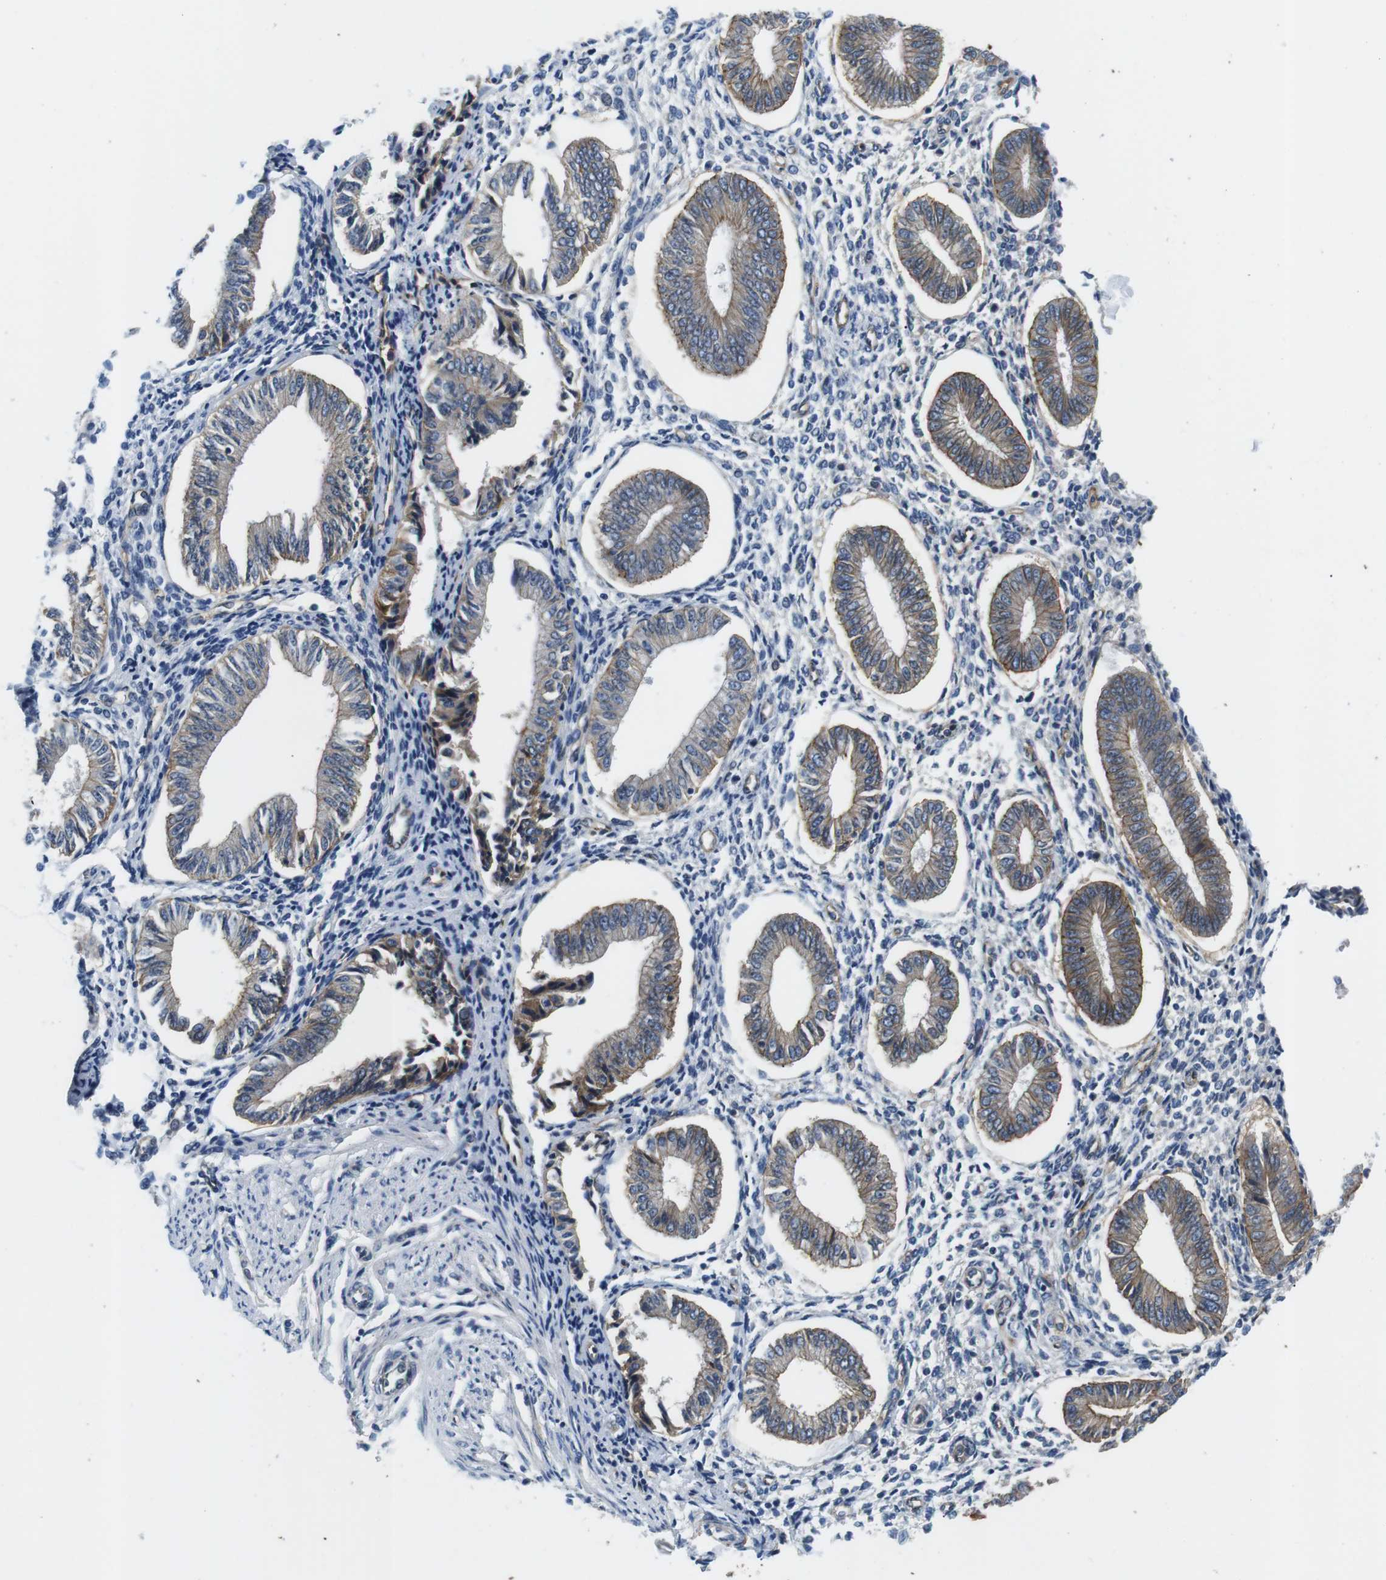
{"staining": {"intensity": "negative", "quantity": "none", "location": "none"}, "tissue": "endometrium", "cell_type": "Cells in endometrial stroma", "image_type": "normal", "snomed": [{"axis": "morphology", "description": "Normal tissue, NOS"}, {"axis": "topography", "description": "Endometrium"}], "caption": "The immunohistochemistry histopathology image has no significant expression in cells in endometrial stroma of endometrium. The staining was performed using DAB (3,3'-diaminobenzidine) to visualize the protein expression in brown, while the nuclei were stained in blue with hematoxylin (Magnification: 20x).", "gene": "SLC30A1", "patient": {"sex": "female", "age": 50}}